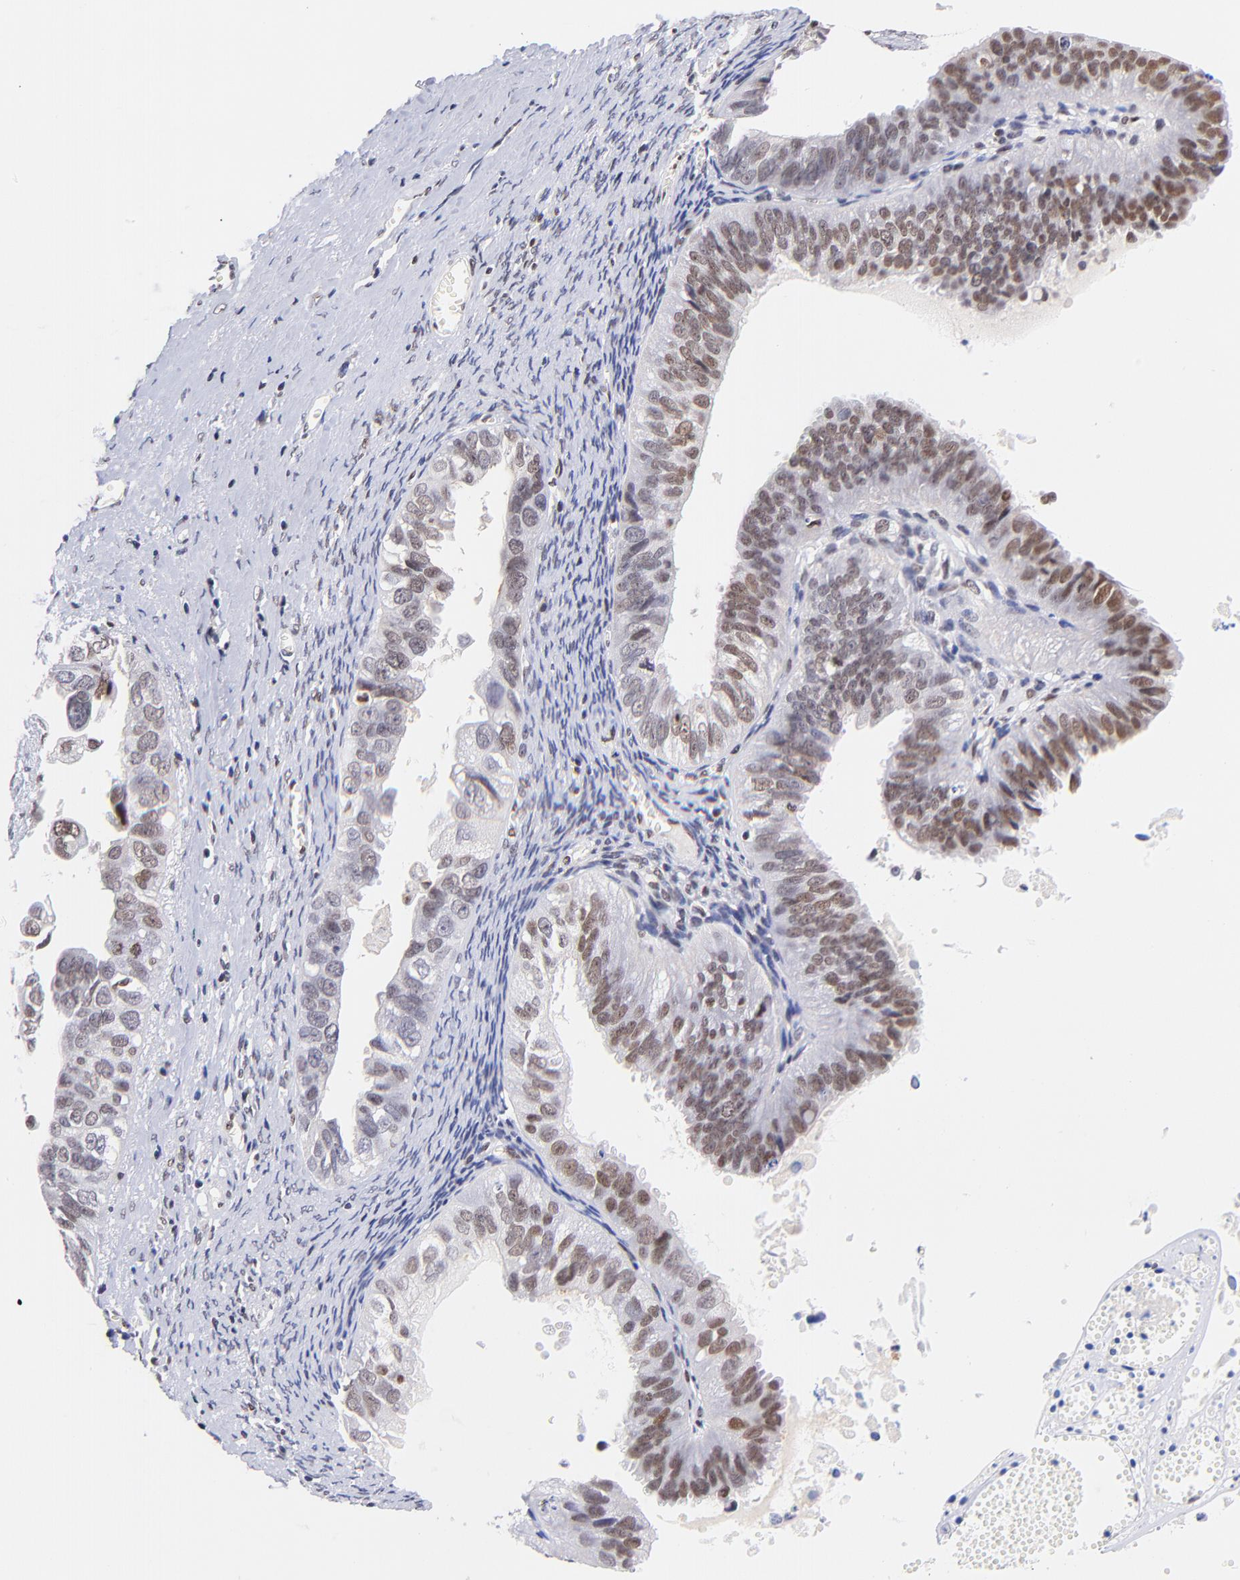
{"staining": {"intensity": "moderate", "quantity": ">75%", "location": "nuclear"}, "tissue": "ovarian cancer", "cell_type": "Tumor cells", "image_type": "cancer", "snomed": [{"axis": "morphology", "description": "Carcinoma, endometroid"}, {"axis": "topography", "description": "Ovary"}], "caption": "Tumor cells exhibit medium levels of moderate nuclear expression in approximately >75% of cells in human endometroid carcinoma (ovarian).", "gene": "MIDEAS", "patient": {"sex": "female", "age": 85}}